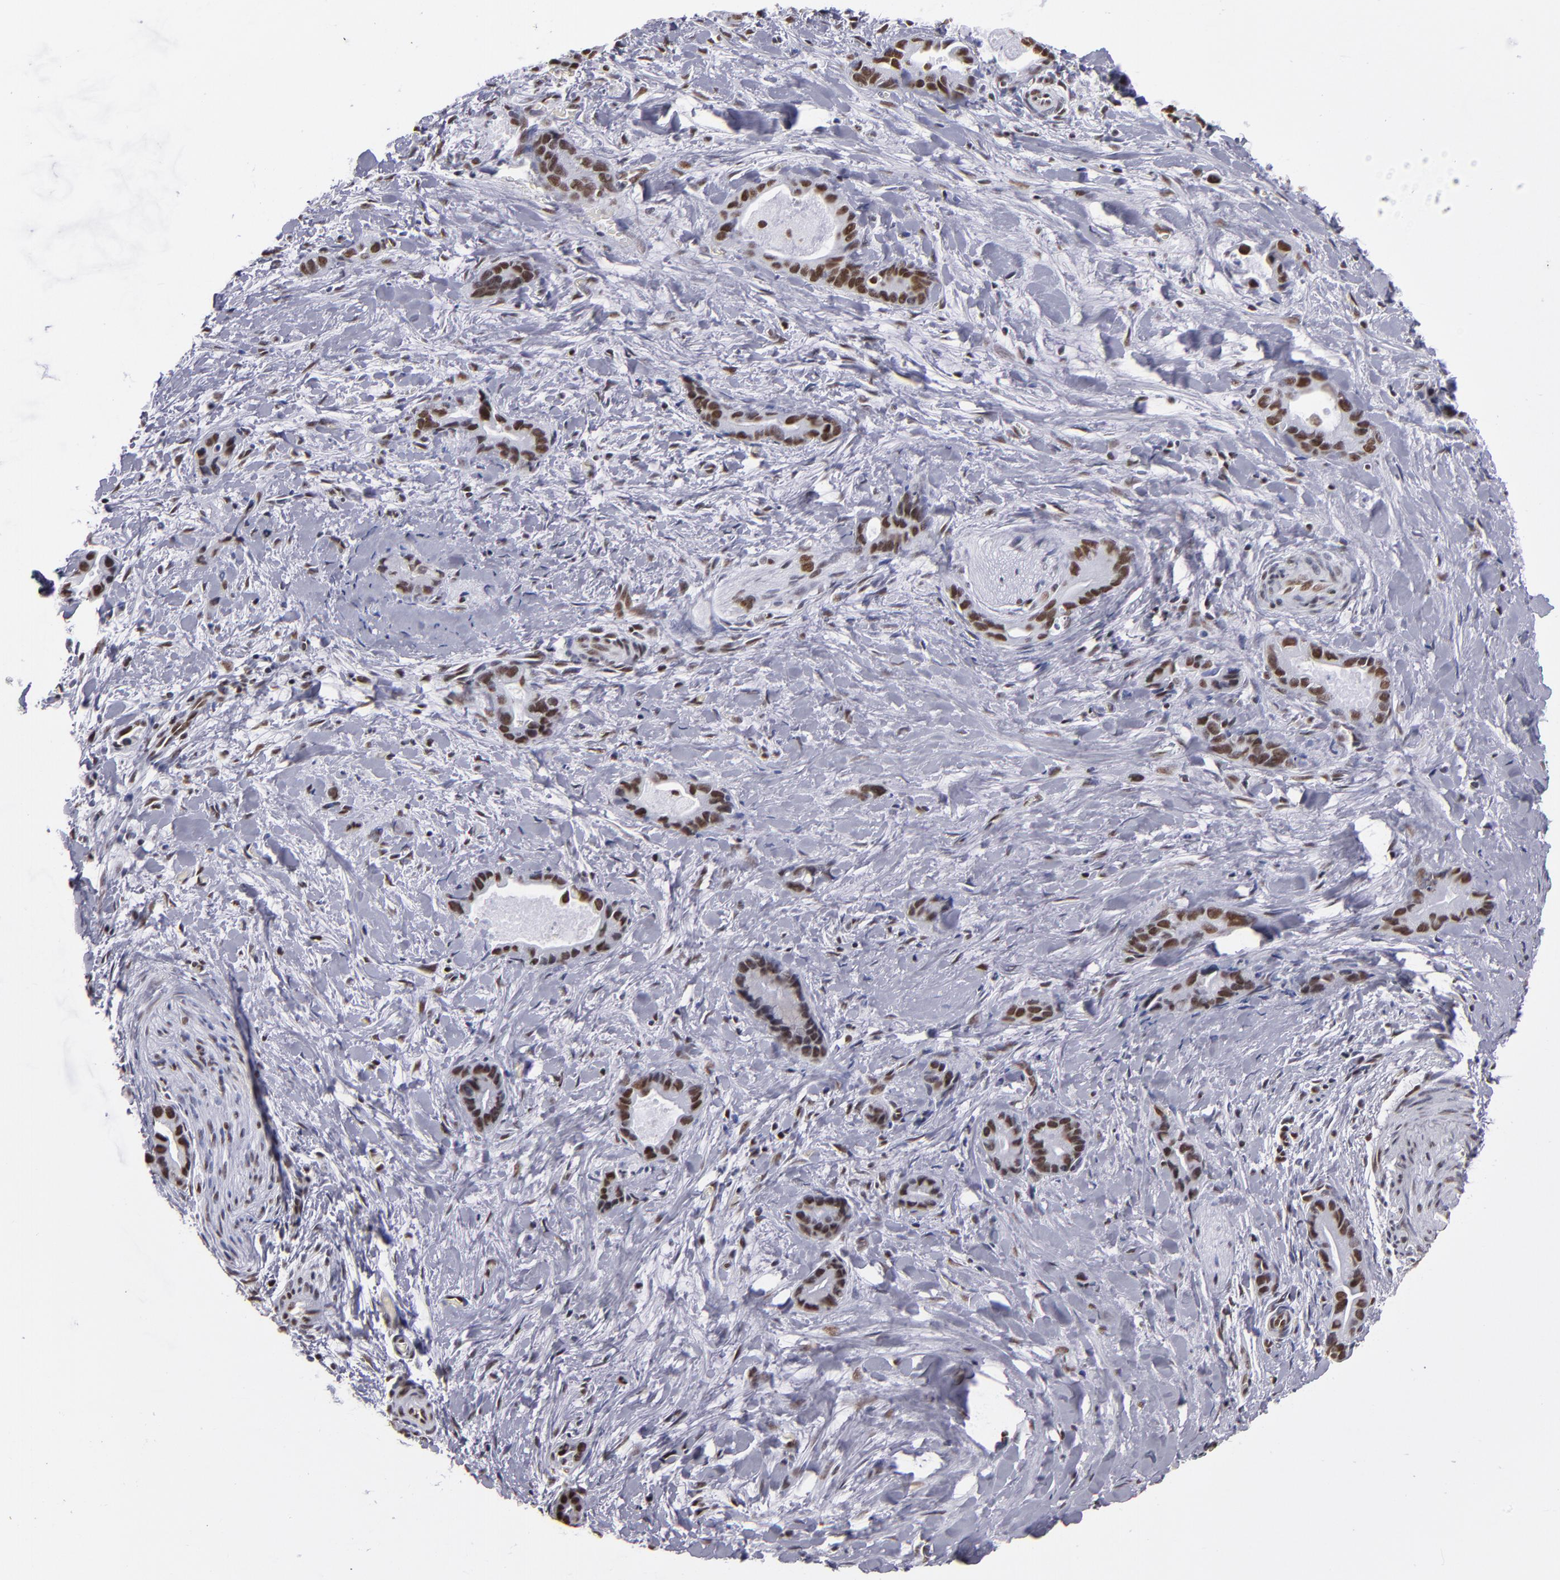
{"staining": {"intensity": "strong", "quantity": ">75%", "location": "nuclear"}, "tissue": "liver cancer", "cell_type": "Tumor cells", "image_type": "cancer", "snomed": [{"axis": "morphology", "description": "Cholangiocarcinoma"}, {"axis": "topography", "description": "Liver"}], "caption": "Protein staining displays strong nuclear positivity in about >75% of tumor cells in cholangiocarcinoma (liver).", "gene": "TERF2", "patient": {"sex": "female", "age": 55}}